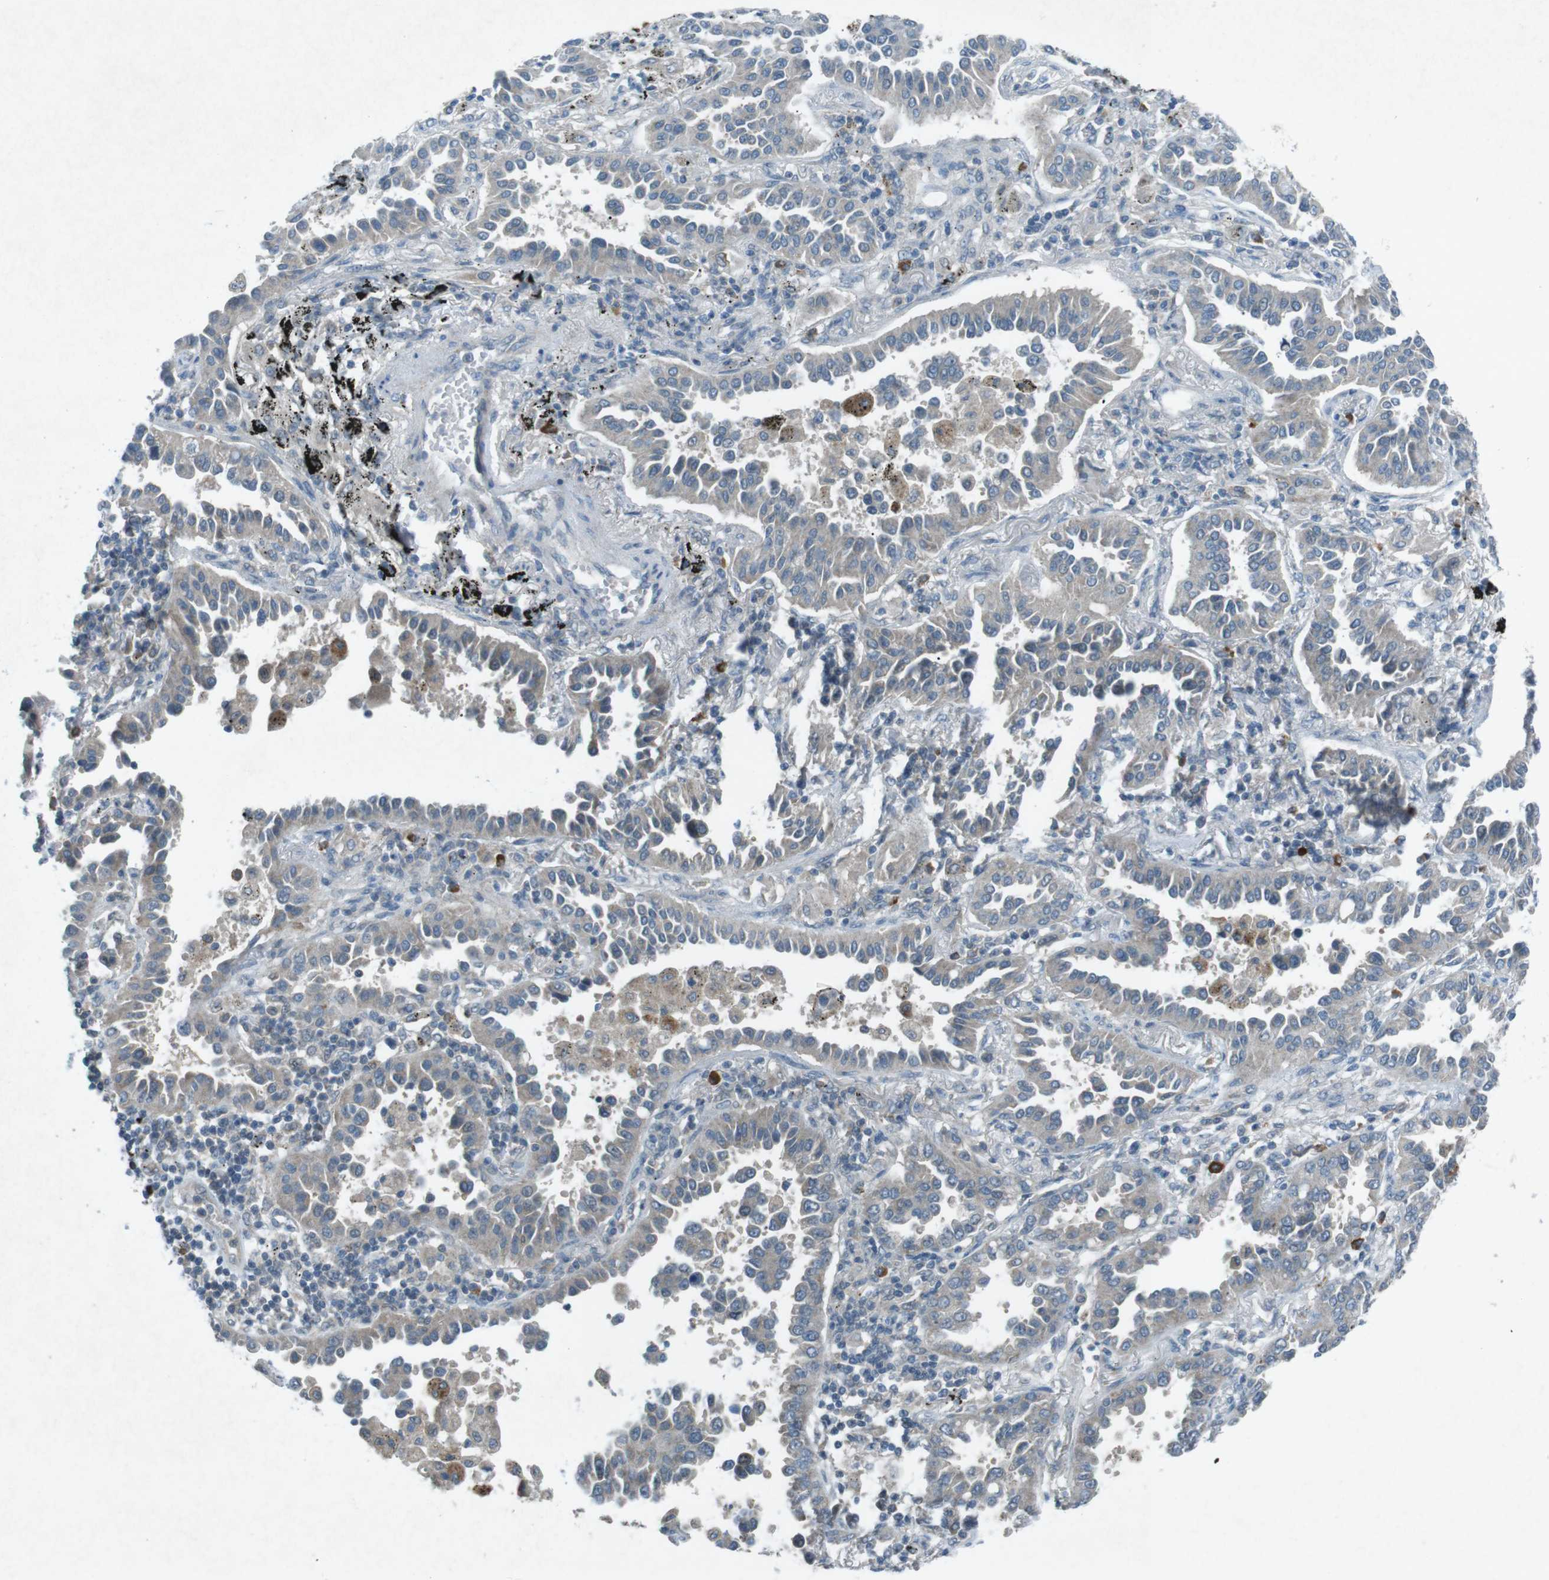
{"staining": {"intensity": "negative", "quantity": "none", "location": "none"}, "tissue": "lung cancer", "cell_type": "Tumor cells", "image_type": "cancer", "snomed": [{"axis": "morphology", "description": "Normal tissue, NOS"}, {"axis": "morphology", "description": "Adenocarcinoma, NOS"}, {"axis": "topography", "description": "Lung"}], "caption": "Immunohistochemical staining of human lung cancer (adenocarcinoma) displays no significant expression in tumor cells.", "gene": "FCRLA", "patient": {"sex": "male", "age": 59}}